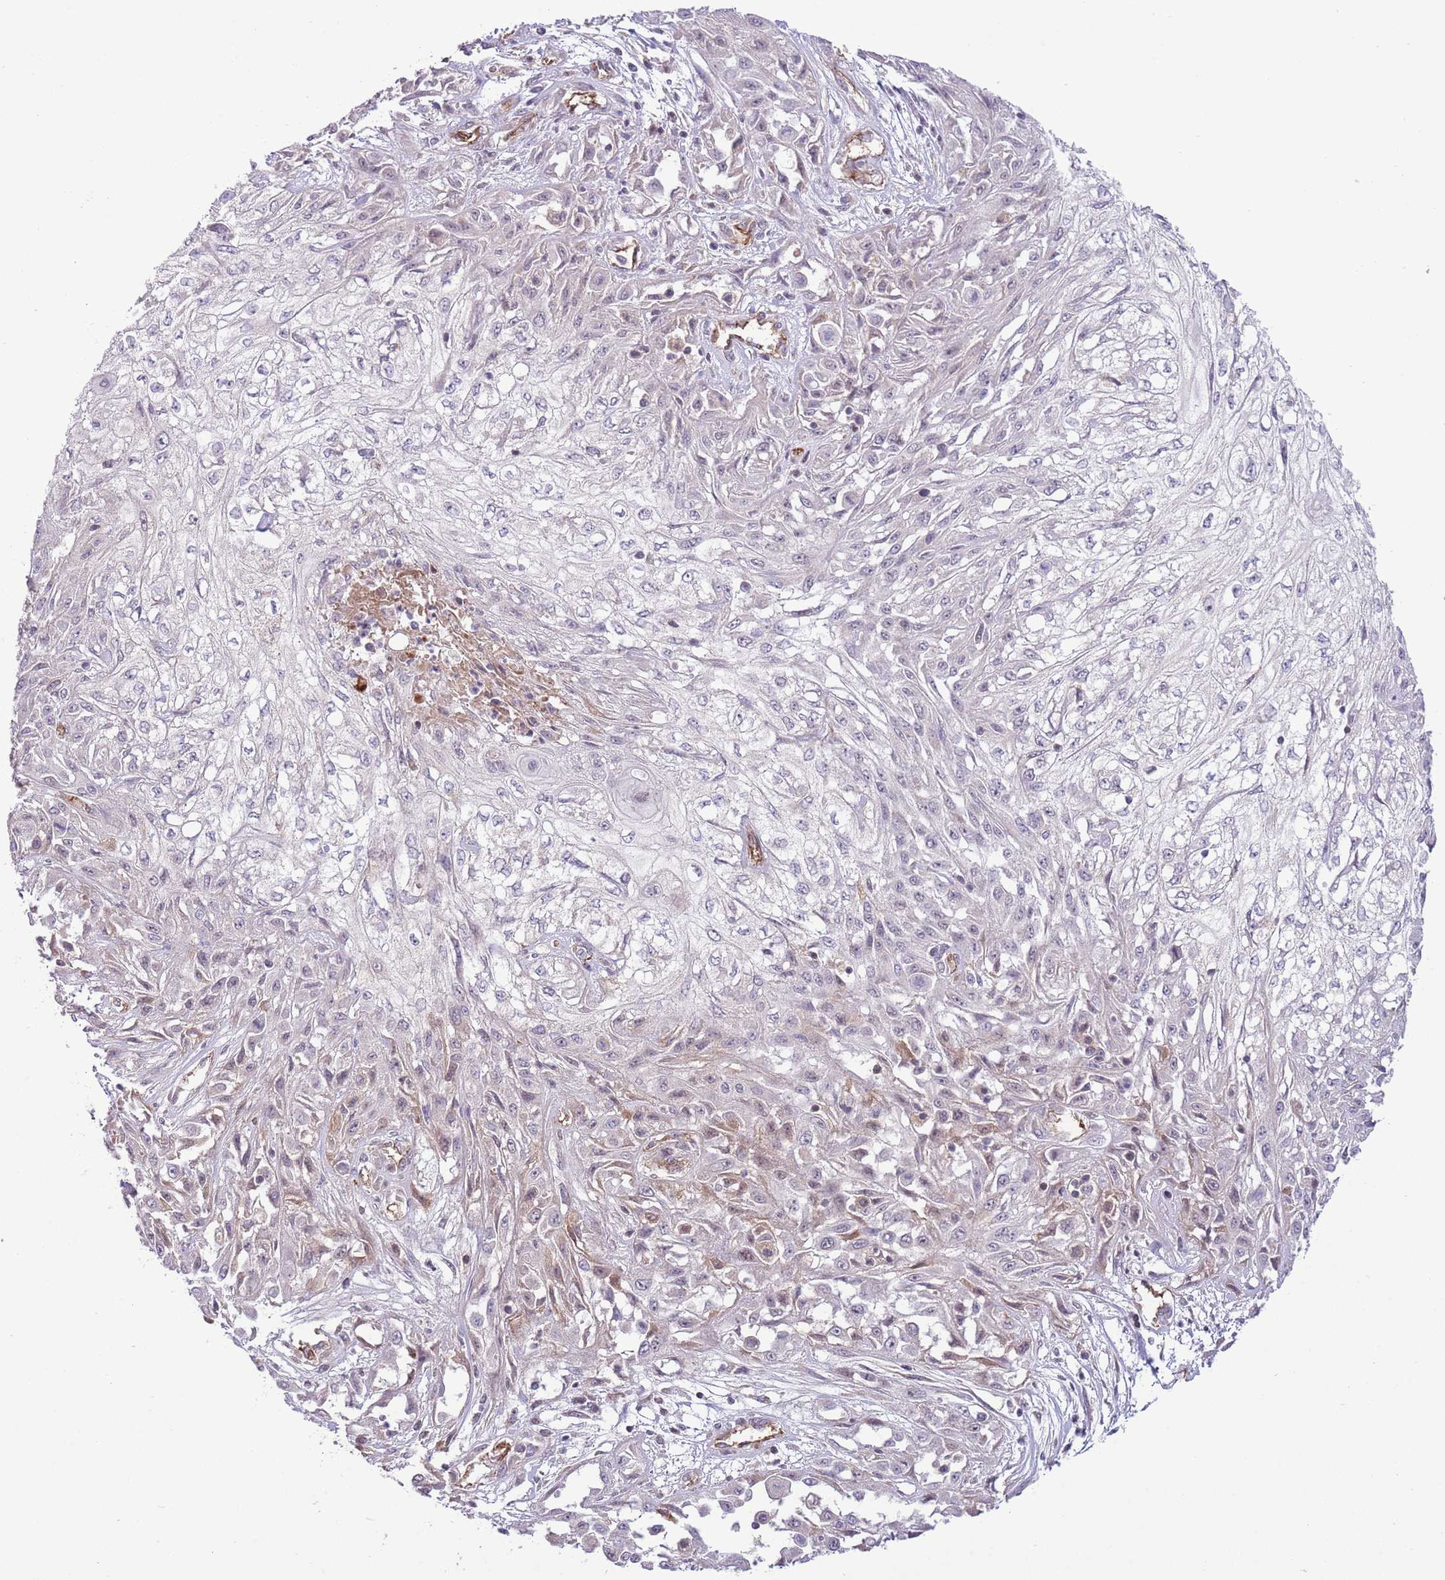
{"staining": {"intensity": "negative", "quantity": "none", "location": "none"}, "tissue": "skin cancer", "cell_type": "Tumor cells", "image_type": "cancer", "snomed": [{"axis": "morphology", "description": "Squamous cell carcinoma, NOS"}, {"axis": "morphology", "description": "Squamous cell carcinoma, metastatic, NOS"}, {"axis": "topography", "description": "Skin"}, {"axis": "topography", "description": "Lymph node"}], "caption": "This is a histopathology image of immunohistochemistry staining of skin metastatic squamous cell carcinoma, which shows no positivity in tumor cells.", "gene": "DPP10", "patient": {"sex": "male", "age": 75}}